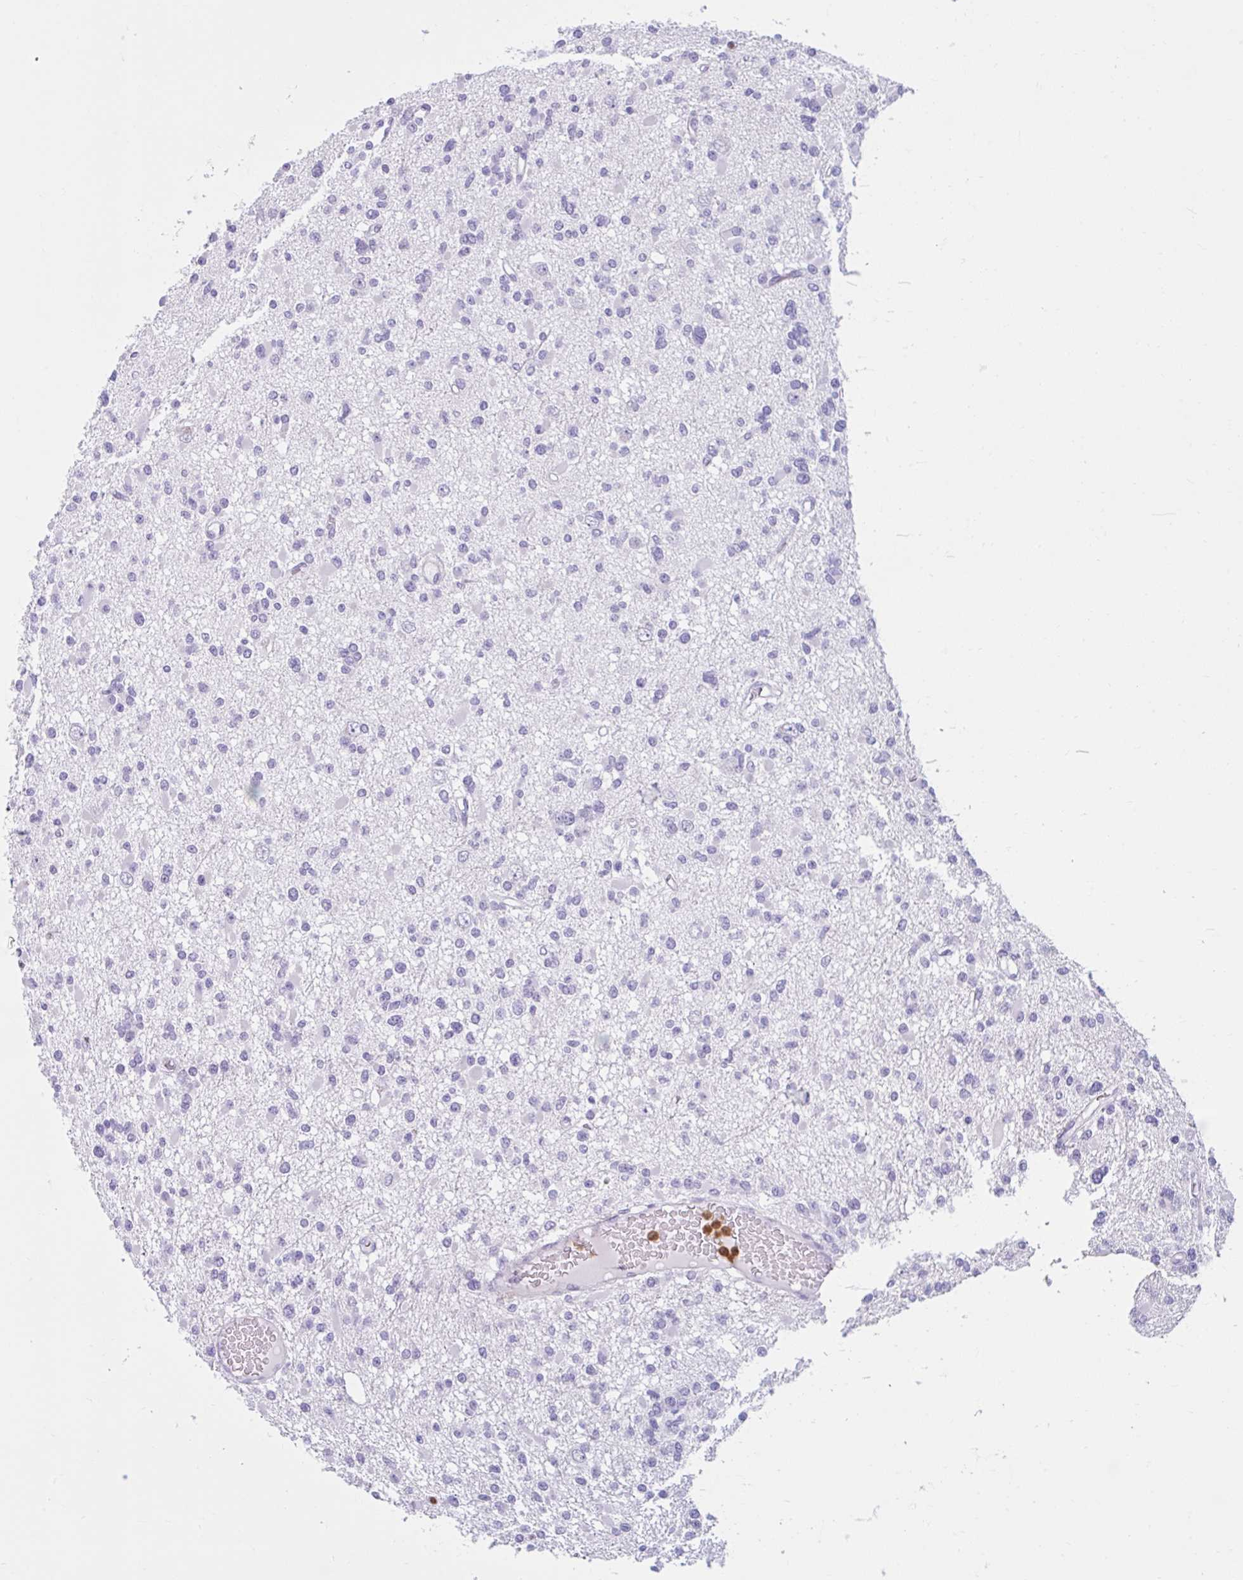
{"staining": {"intensity": "negative", "quantity": "none", "location": "none"}, "tissue": "glioma", "cell_type": "Tumor cells", "image_type": "cancer", "snomed": [{"axis": "morphology", "description": "Glioma, malignant, Low grade"}, {"axis": "topography", "description": "Brain"}], "caption": "An IHC photomicrograph of low-grade glioma (malignant) is shown. There is no staining in tumor cells of low-grade glioma (malignant).", "gene": "CEP120", "patient": {"sex": "female", "age": 22}}